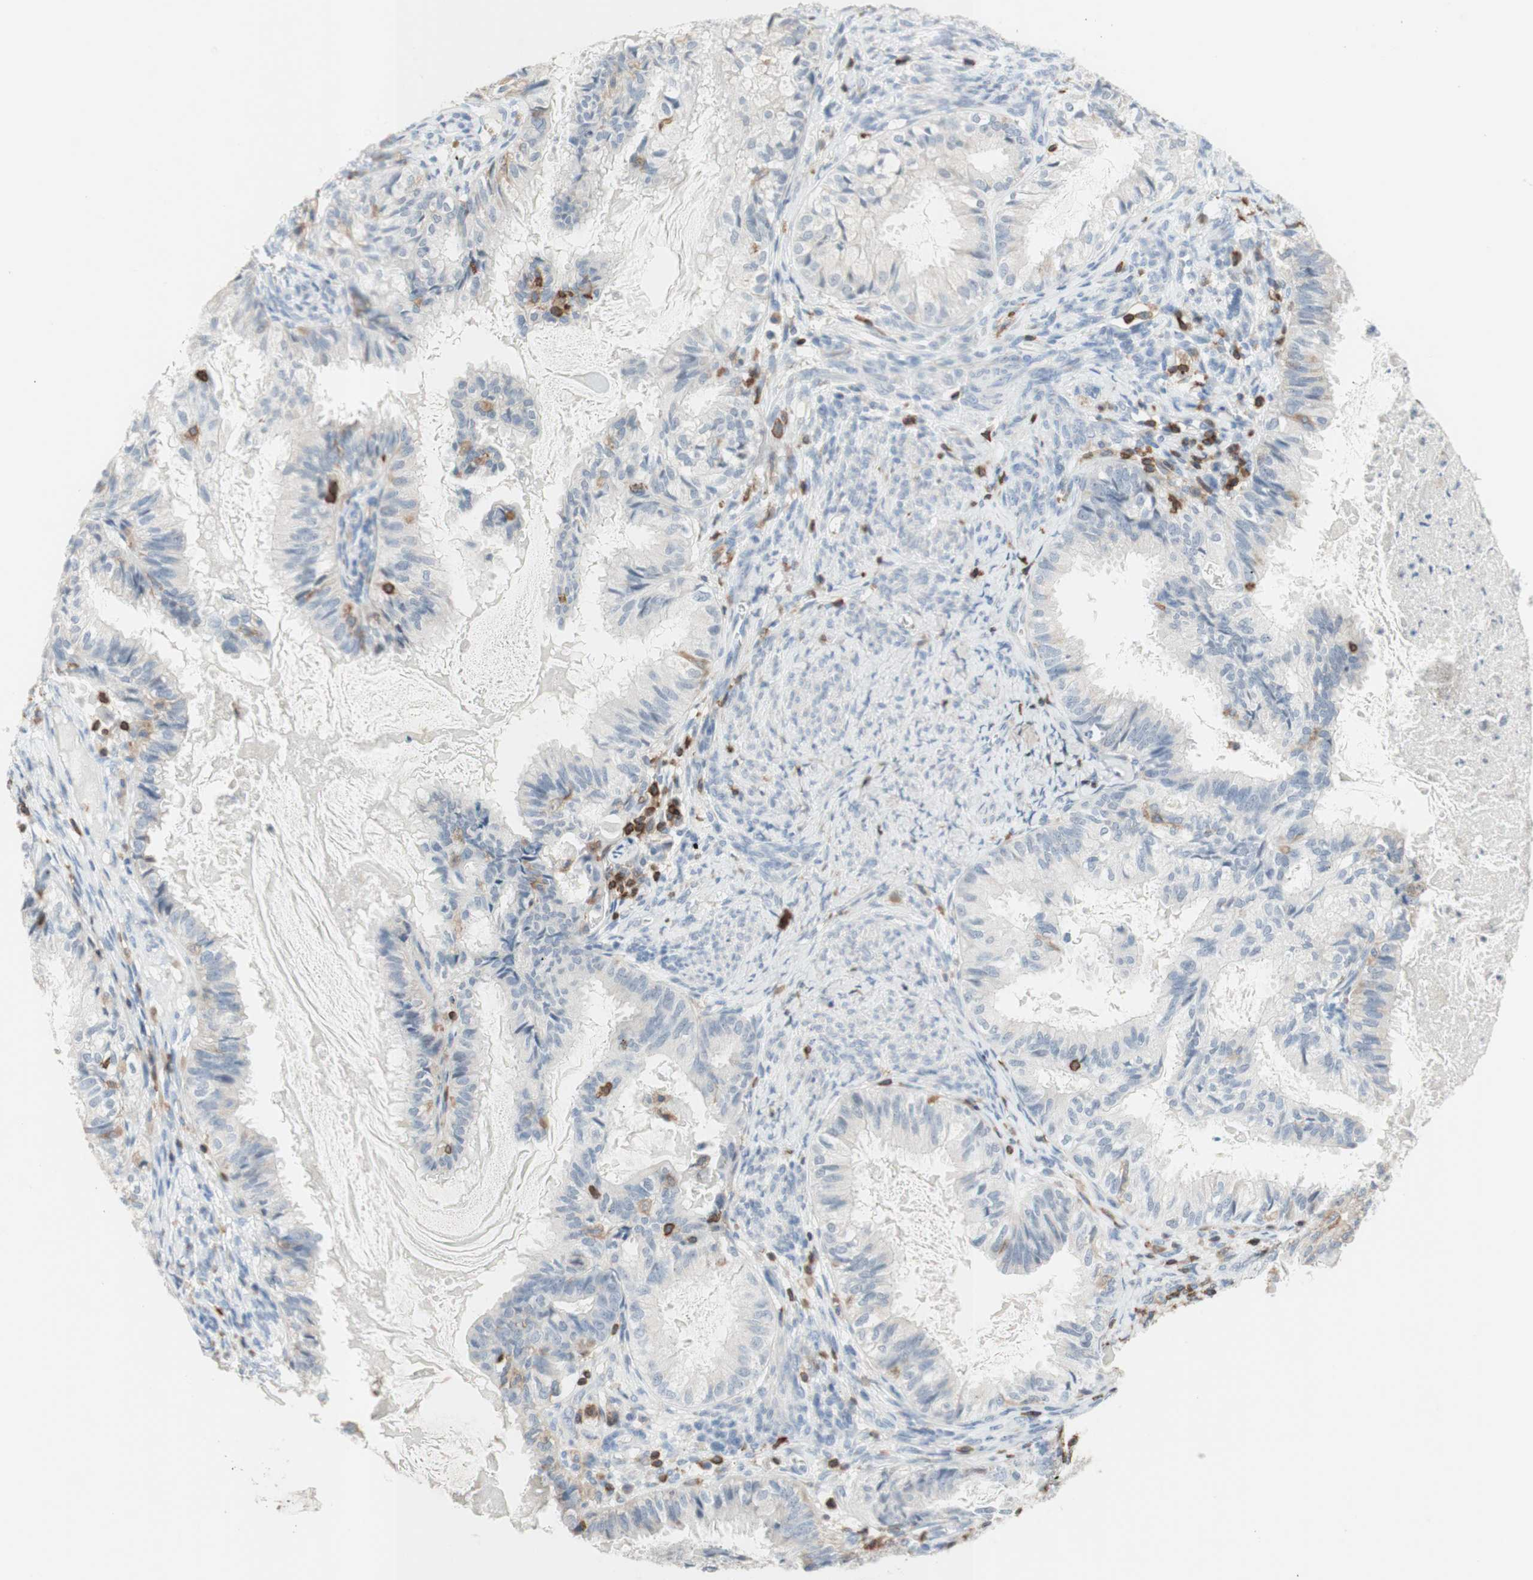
{"staining": {"intensity": "negative", "quantity": "none", "location": "none"}, "tissue": "cervical cancer", "cell_type": "Tumor cells", "image_type": "cancer", "snomed": [{"axis": "morphology", "description": "Normal tissue, NOS"}, {"axis": "morphology", "description": "Adenocarcinoma, NOS"}, {"axis": "topography", "description": "Cervix"}, {"axis": "topography", "description": "Endometrium"}], "caption": "Tumor cells are negative for protein expression in human cervical cancer (adenocarcinoma).", "gene": "SPINK6", "patient": {"sex": "female", "age": 86}}